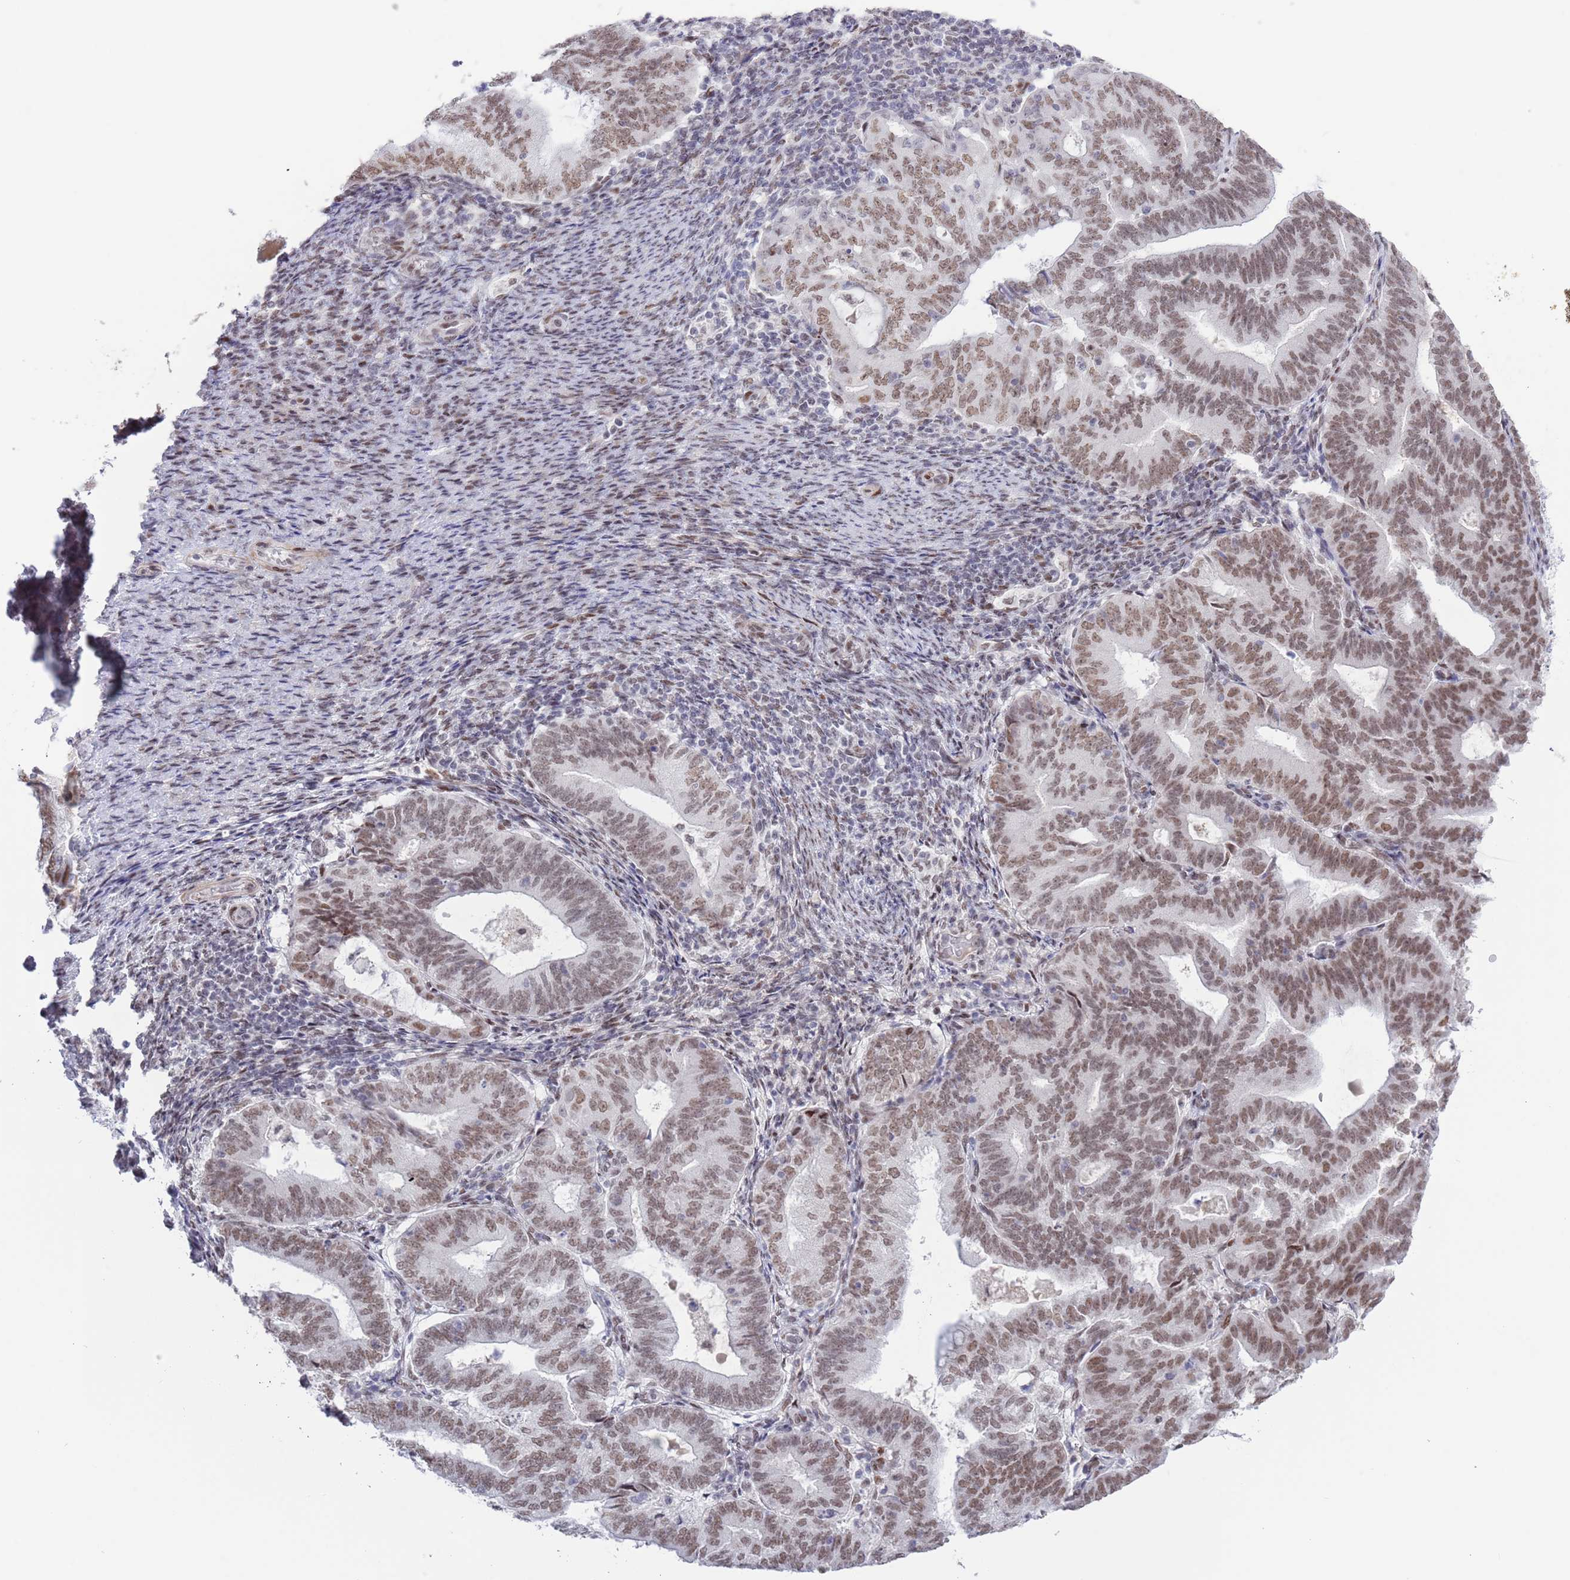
{"staining": {"intensity": "moderate", "quantity": ">75%", "location": "nuclear"}, "tissue": "endometrial cancer", "cell_type": "Tumor cells", "image_type": "cancer", "snomed": [{"axis": "morphology", "description": "Adenocarcinoma, NOS"}, {"axis": "topography", "description": "Endometrium"}], "caption": "Tumor cells reveal medium levels of moderate nuclear staining in approximately >75% of cells in human endometrial cancer. The staining was performed using DAB, with brown indicating positive protein expression. Nuclei are stained blue with hematoxylin.", "gene": "ZNF382", "patient": {"sex": "female", "age": 70}}